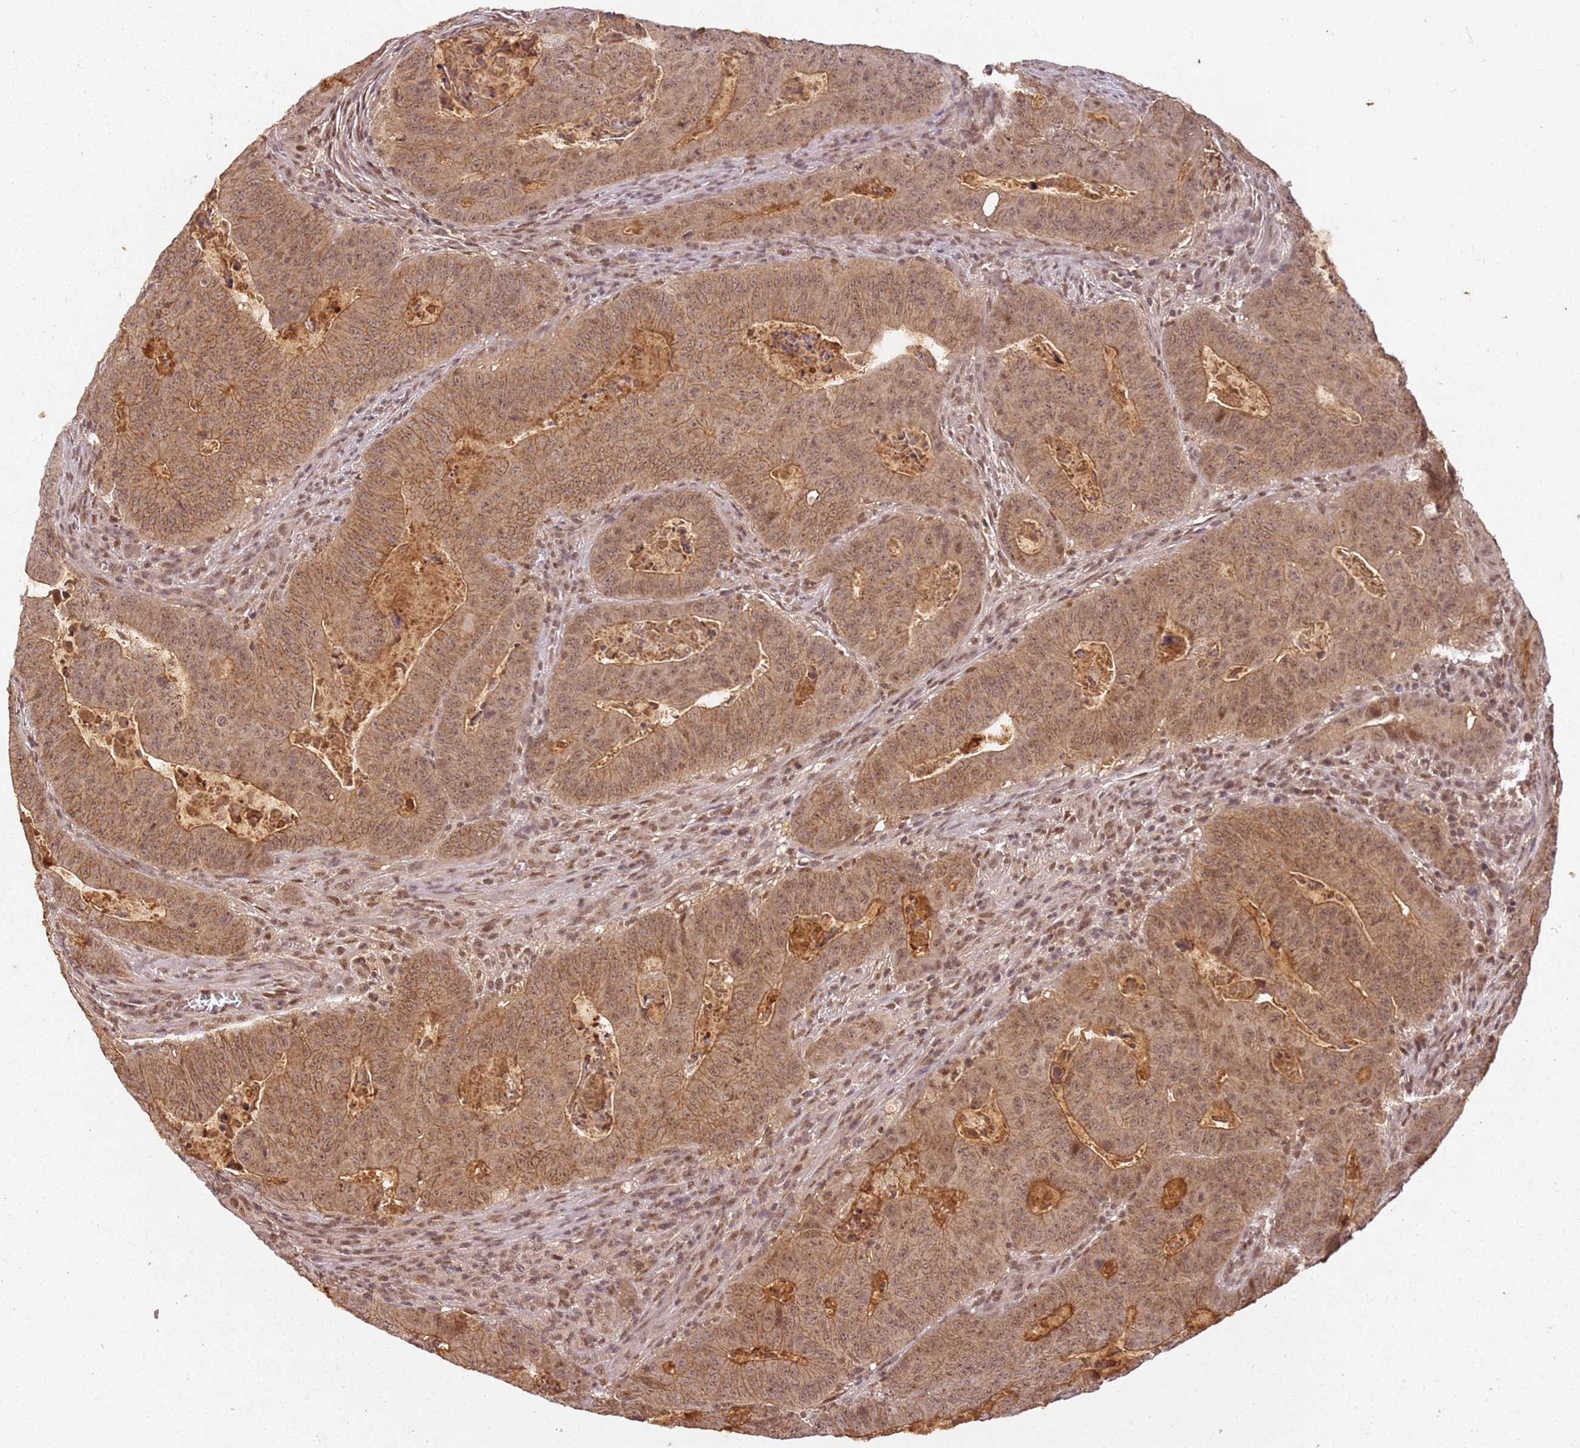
{"staining": {"intensity": "moderate", "quantity": ">75%", "location": "cytoplasmic/membranous,nuclear"}, "tissue": "colorectal cancer", "cell_type": "Tumor cells", "image_type": "cancer", "snomed": [{"axis": "morphology", "description": "Adenocarcinoma, NOS"}, {"axis": "topography", "description": "Rectum"}], "caption": "Immunohistochemical staining of human colorectal adenocarcinoma reveals moderate cytoplasmic/membranous and nuclear protein expression in approximately >75% of tumor cells. The staining is performed using DAB (3,3'-diaminobenzidine) brown chromogen to label protein expression. The nuclei are counter-stained blue using hematoxylin.", "gene": "COL1A2", "patient": {"sex": "female", "age": 75}}